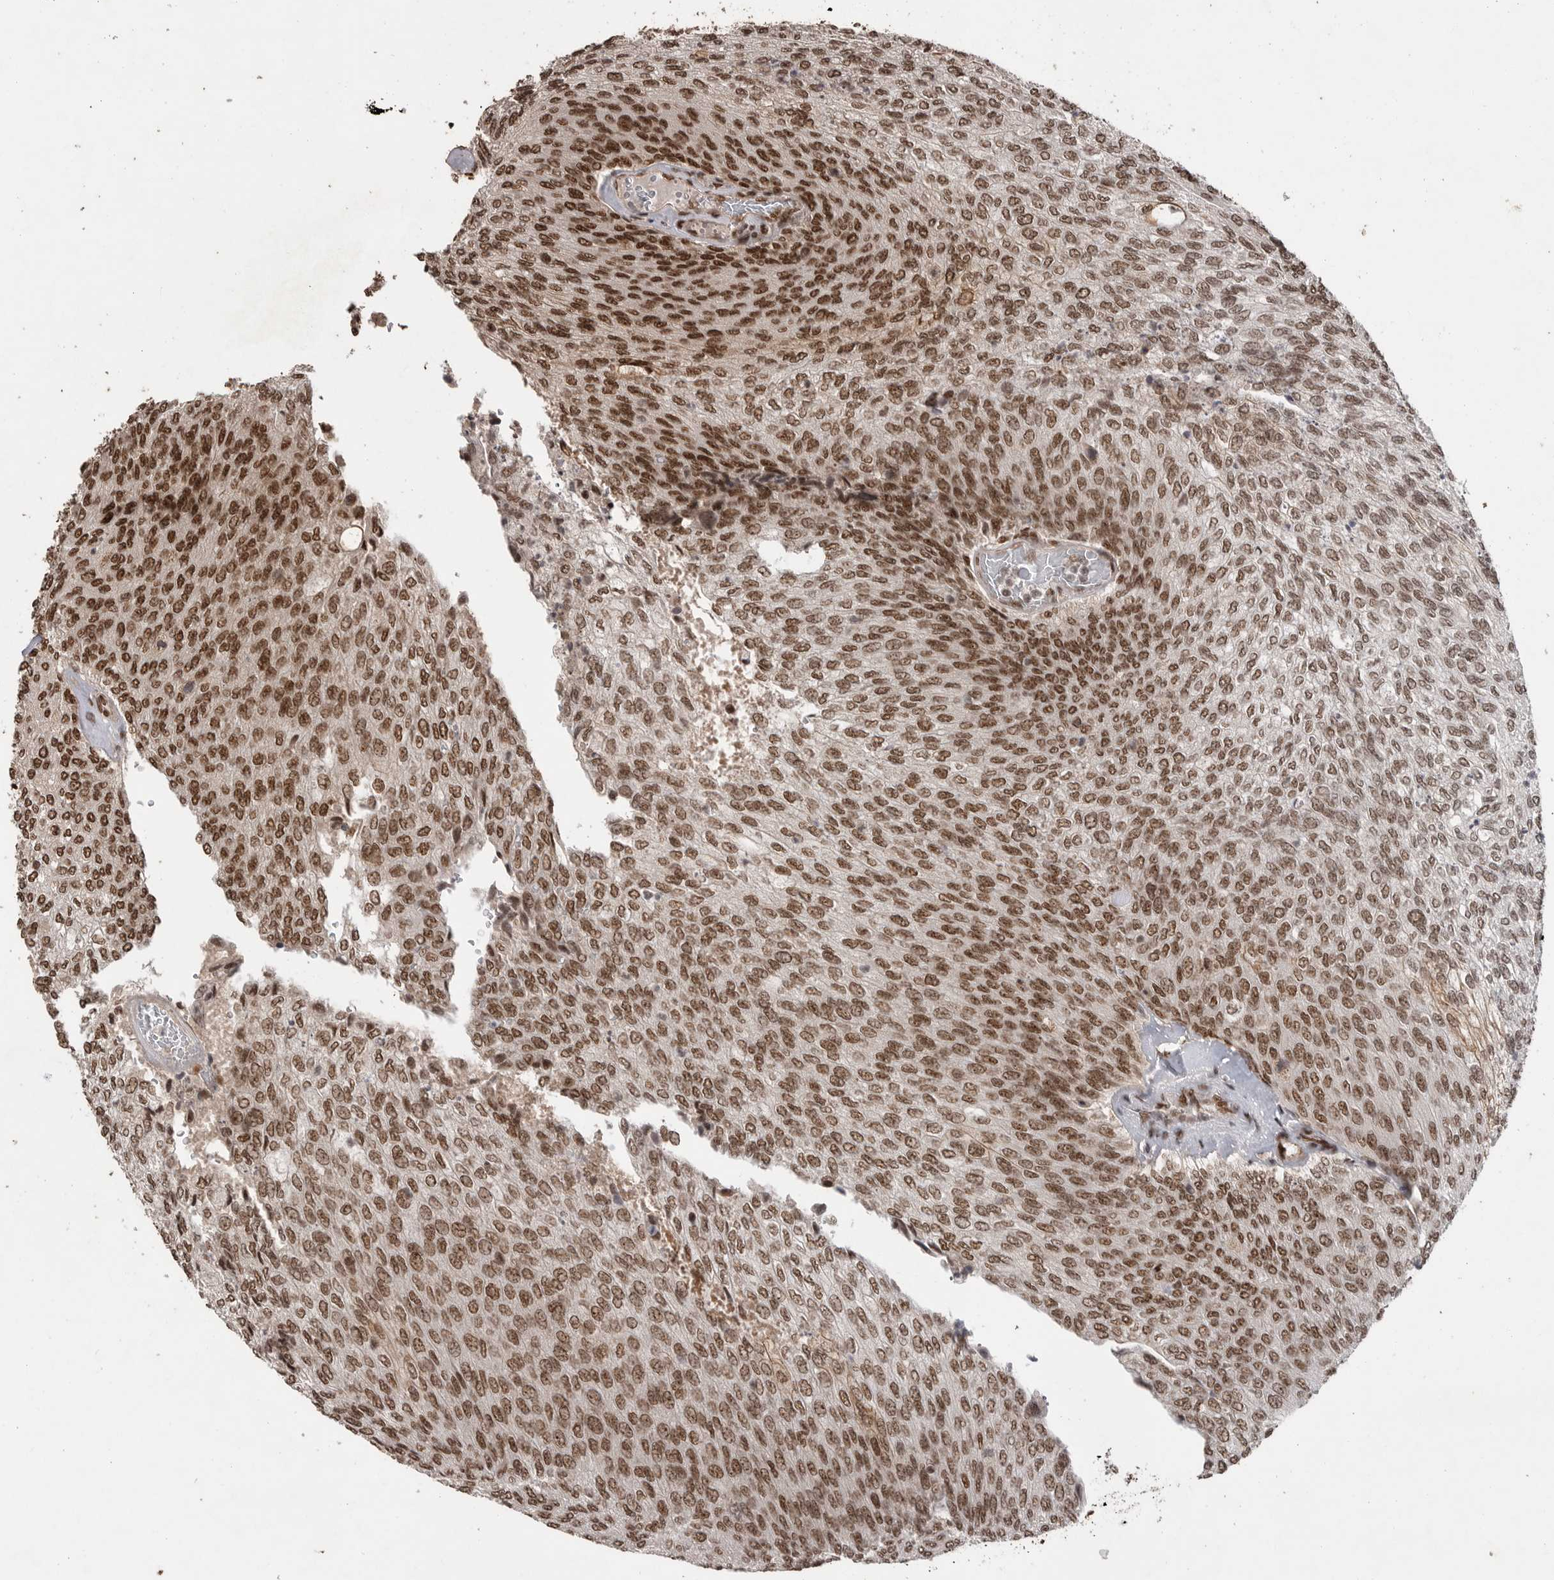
{"staining": {"intensity": "strong", "quantity": ">75%", "location": "nuclear"}, "tissue": "urothelial cancer", "cell_type": "Tumor cells", "image_type": "cancer", "snomed": [{"axis": "morphology", "description": "Urothelial carcinoma, Low grade"}, {"axis": "topography", "description": "Urinary bladder"}], "caption": "The photomicrograph reveals immunohistochemical staining of low-grade urothelial carcinoma. There is strong nuclear positivity is identified in approximately >75% of tumor cells. (DAB IHC with brightfield microscopy, high magnification).", "gene": "PPP1R8", "patient": {"sex": "female", "age": 79}}